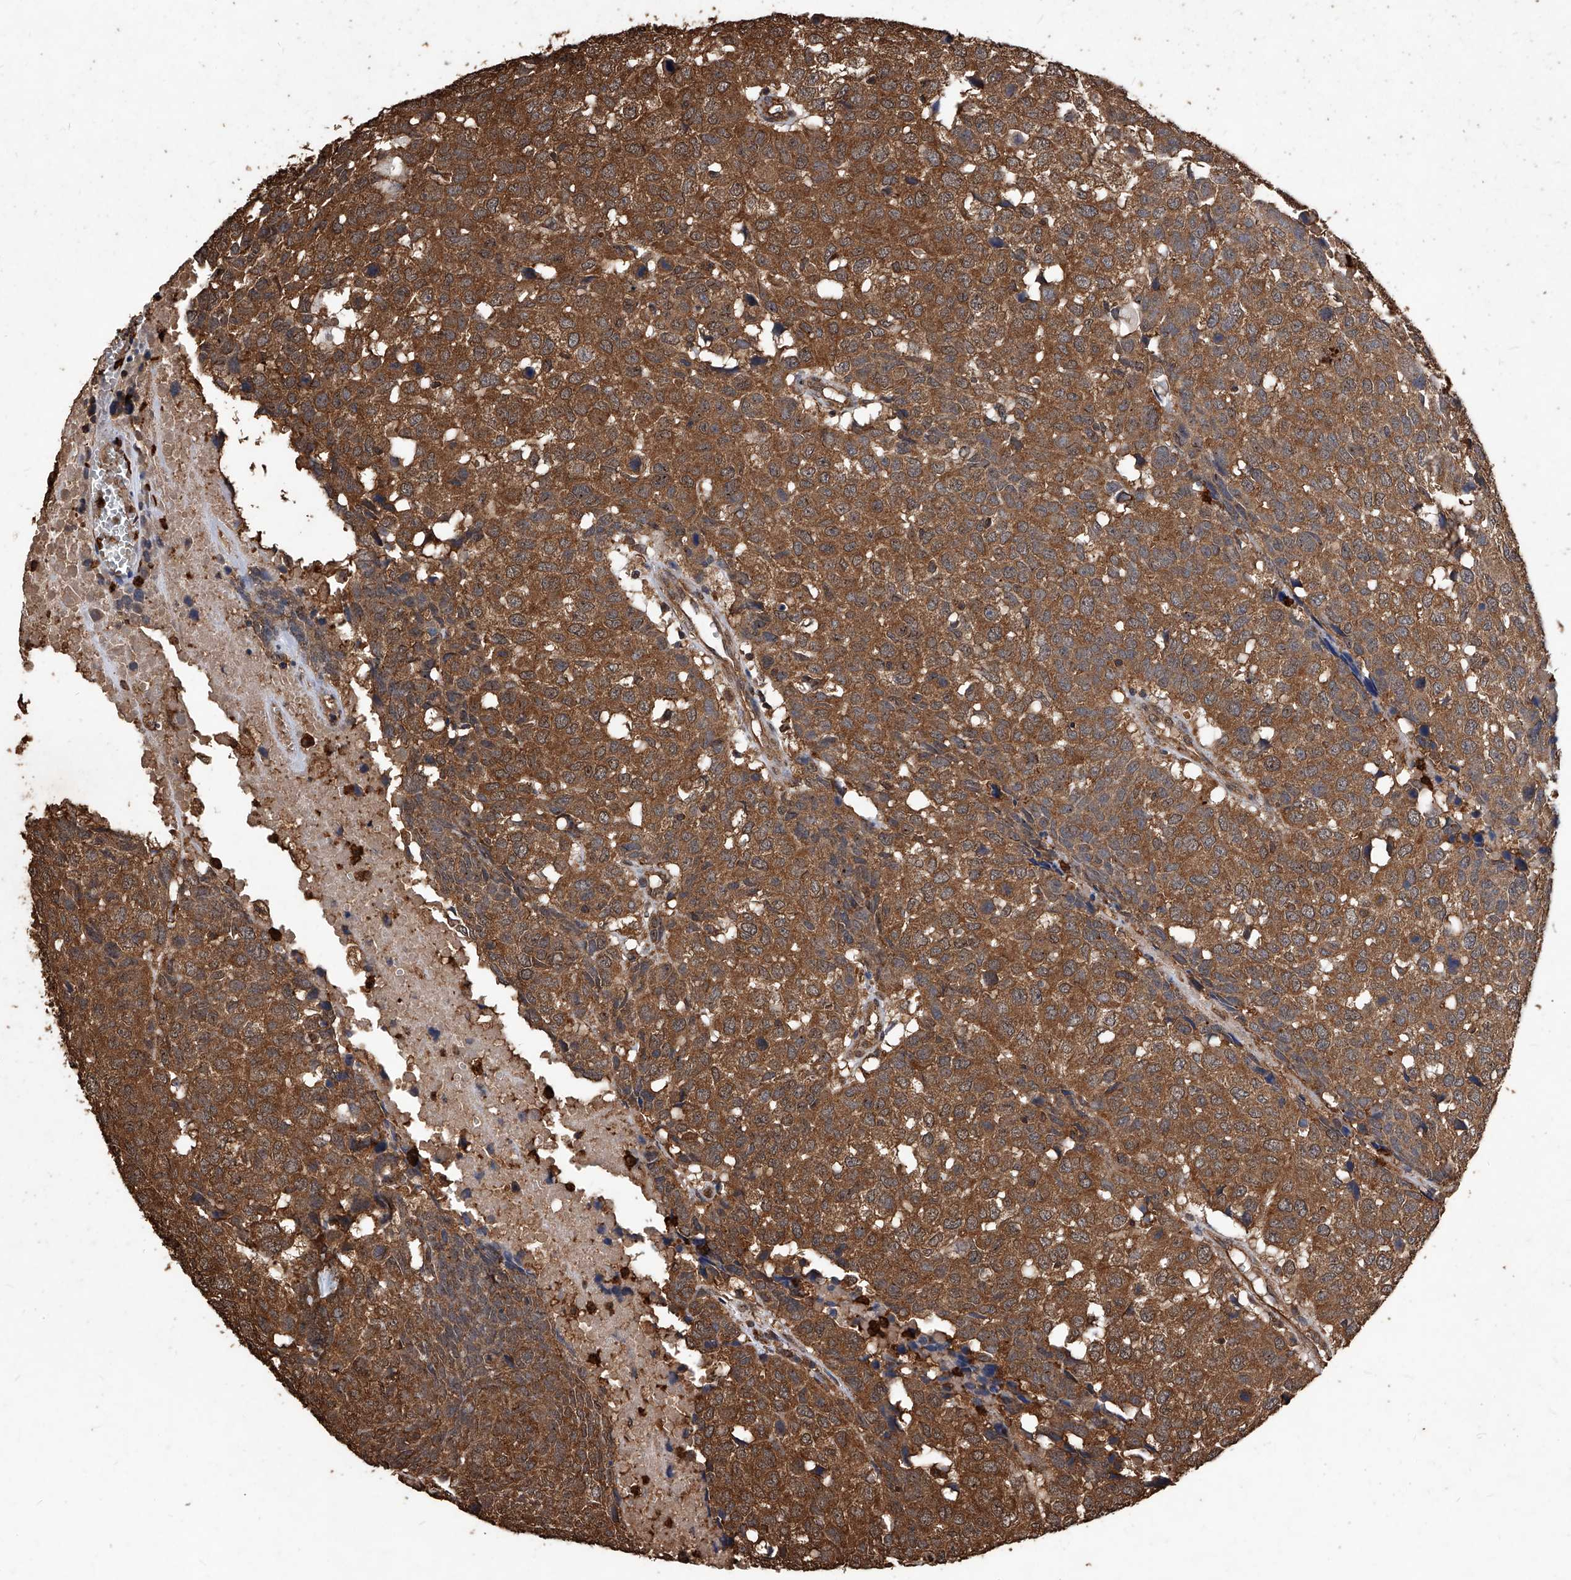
{"staining": {"intensity": "strong", "quantity": ">75%", "location": "cytoplasmic/membranous,nuclear"}, "tissue": "head and neck cancer", "cell_type": "Tumor cells", "image_type": "cancer", "snomed": [{"axis": "morphology", "description": "Squamous cell carcinoma, NOS"}, {"axis": "topography", "description": "Head-Neck"}], "caption": "A high amount of strong cytoplasmic/membranous and nuclear staining is identified in approximately >75% of tumor cells in head and neck cancer tissue. Using DAB (3,3'-diaminobenzidine) (brown) and hematoxylin (blue) stains, captured at high magnification using brightfield microscopy.", "gene": "UCP2", "patient": {"sex": "male", "age": 66}}